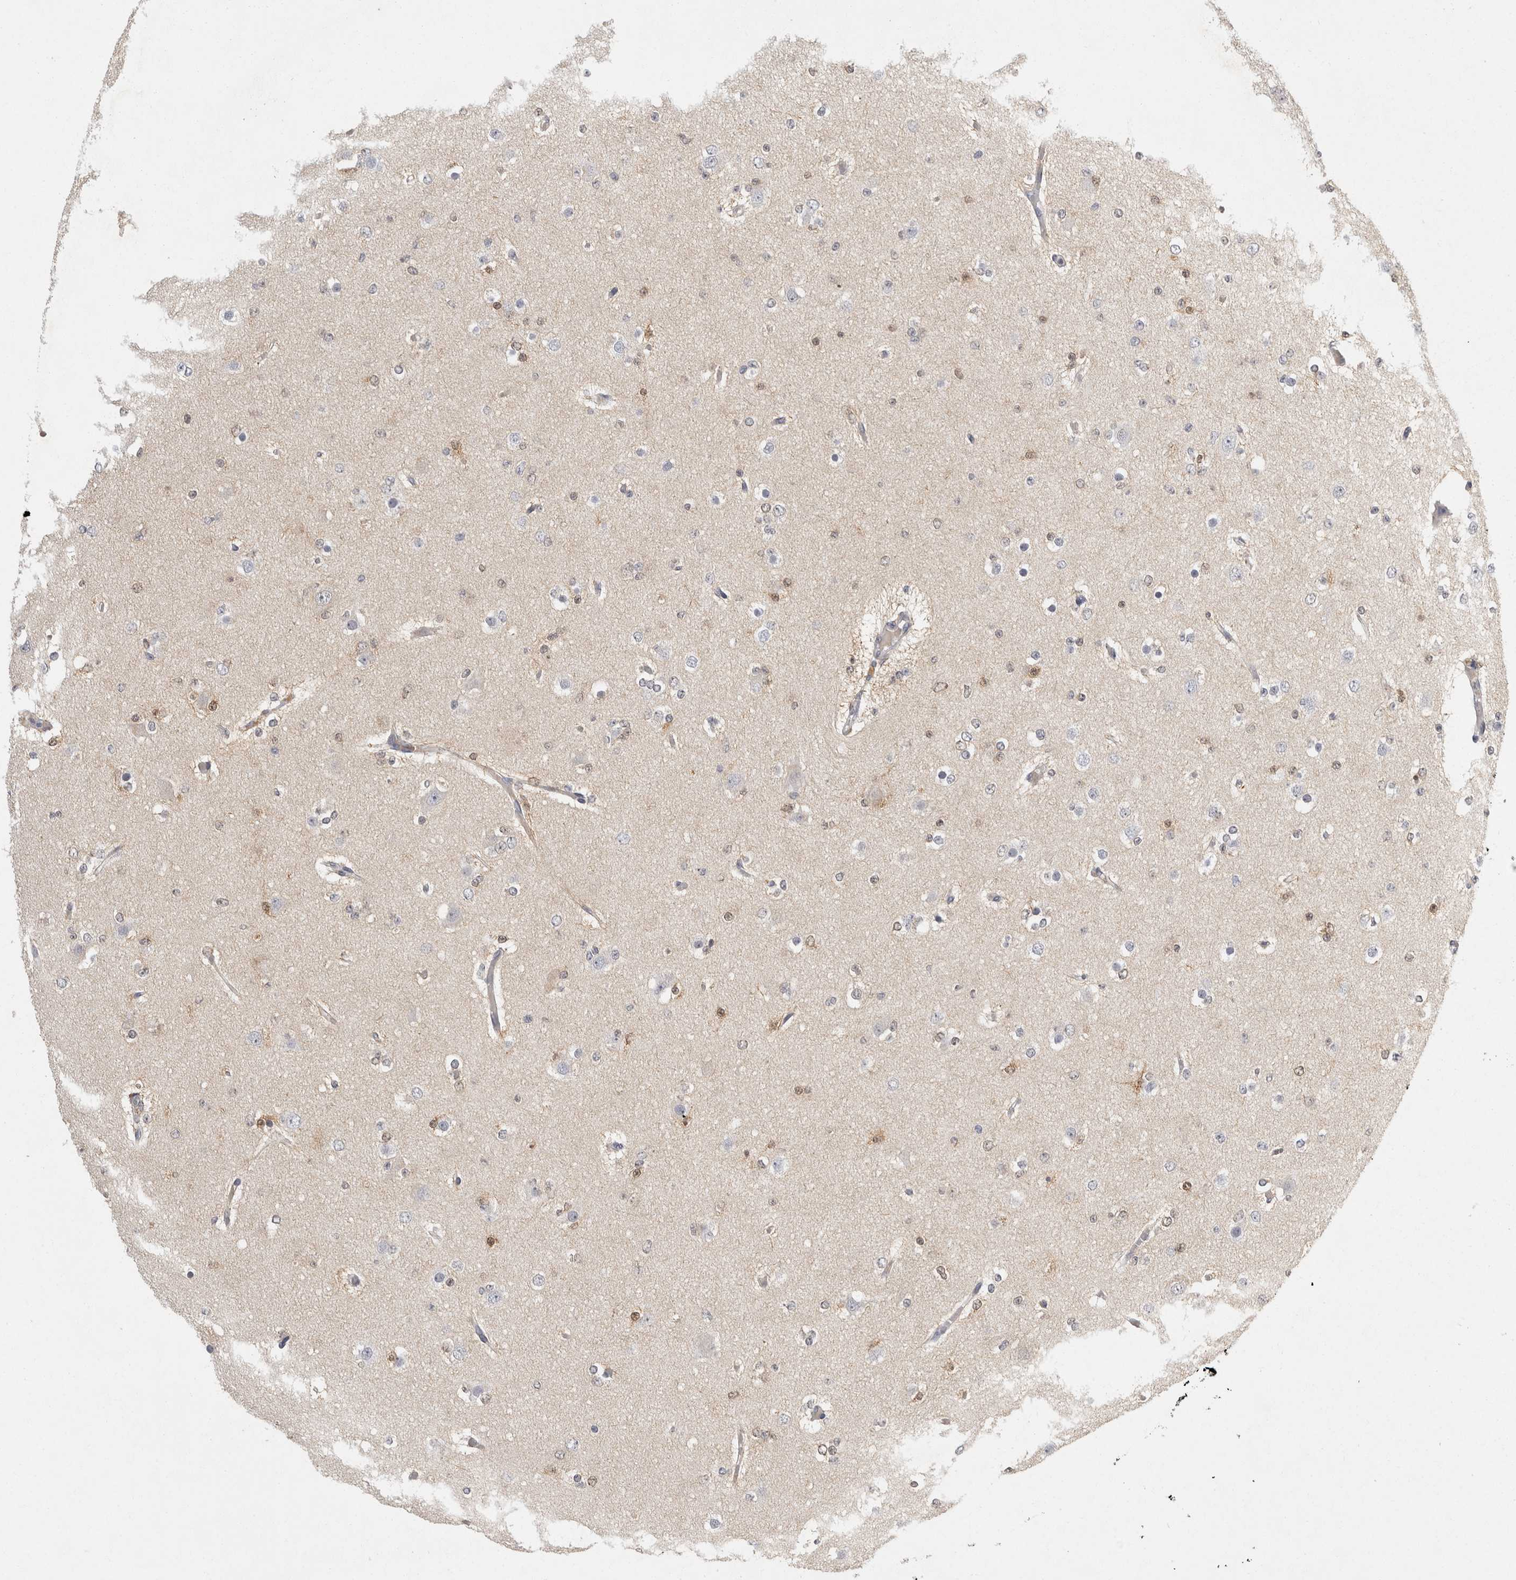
{"staining": {"intensity": "moderate", "quantity": "<25%", "location": "cytoplasmic/membranous,nuclear"}, "tissue": "glioma", "cell_type": "Tumor cells", "image_type": "cancer", "snomed": [{"axis": "morphology", "description": "Glioma, malignant, Low grade"}, {"axis": "topography", "description": "Brain"}], "caption": "Protein expression analysis of human glioma reveals moderate cytoplasmic/membranous and nuclear expression in approximately <25% of tumor cells. (IHC, brightfield microscopy, high magnification).", "gene": "ACAT2", "patient": {"sex": "female", "age": 22}}